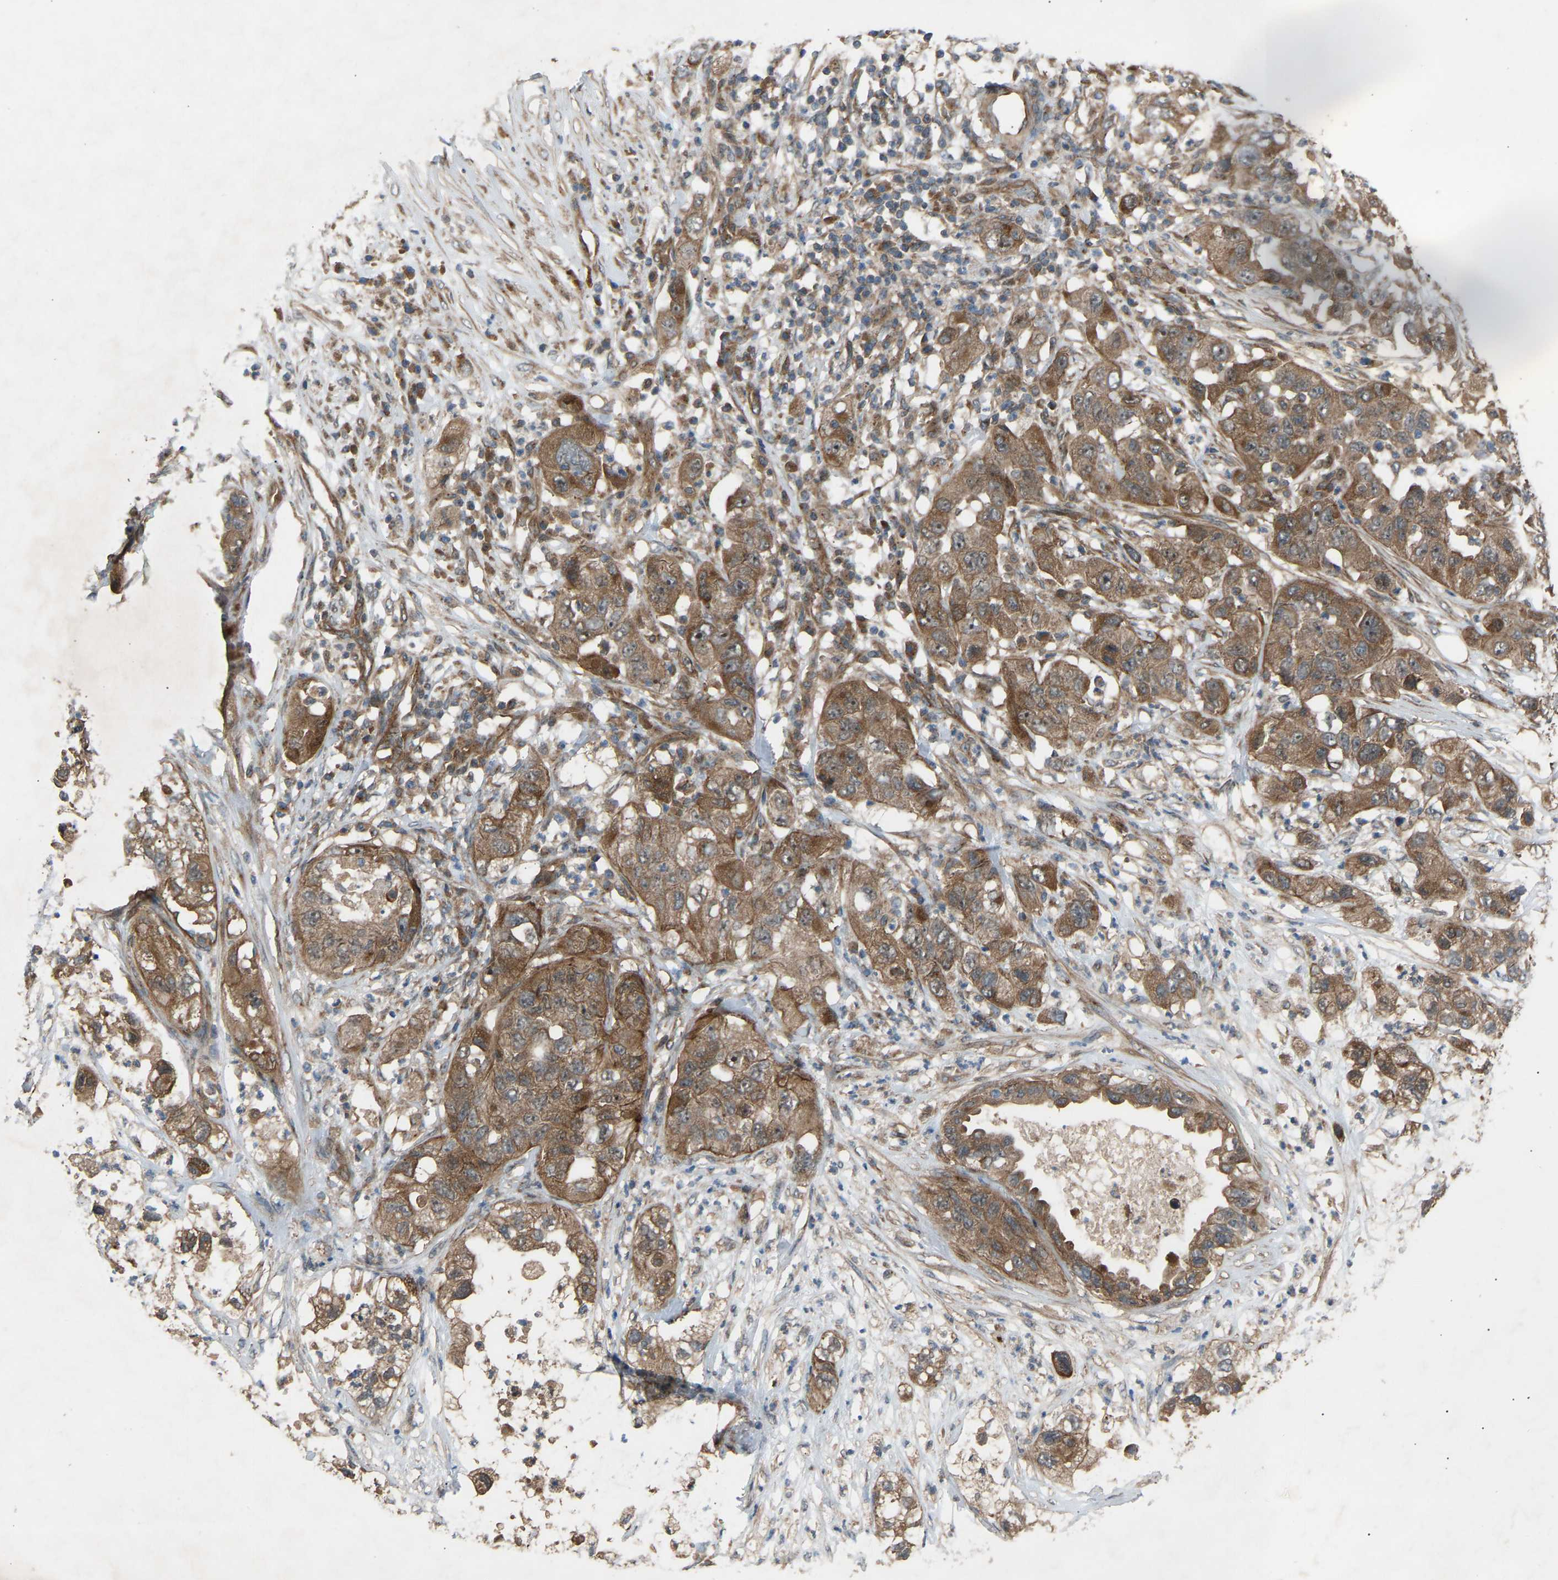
{"staining": {"intensity": "moderate", "quantity": ">75%", "location": "cytoplasmic/membranous"}, "tissue": "pancreatic cancer", "cell_type": "Tumor cells", "image_type": "cancer", "snomed": [{"axis": "morphology", "description": "Adenocarcinoma, NOS"}, {"axis": "topography", "description": "Pancreas"}], "caption": "A histopathology image showing moderate cytoplasmic/membranous positivity in about >75% of tumor cells in pancreatic cancer (adenocarcinoma), as visualized by brown immunohistochemical staining.", "gene": "GAS2L1", "patient": {"sex": "female", "age": 78}}